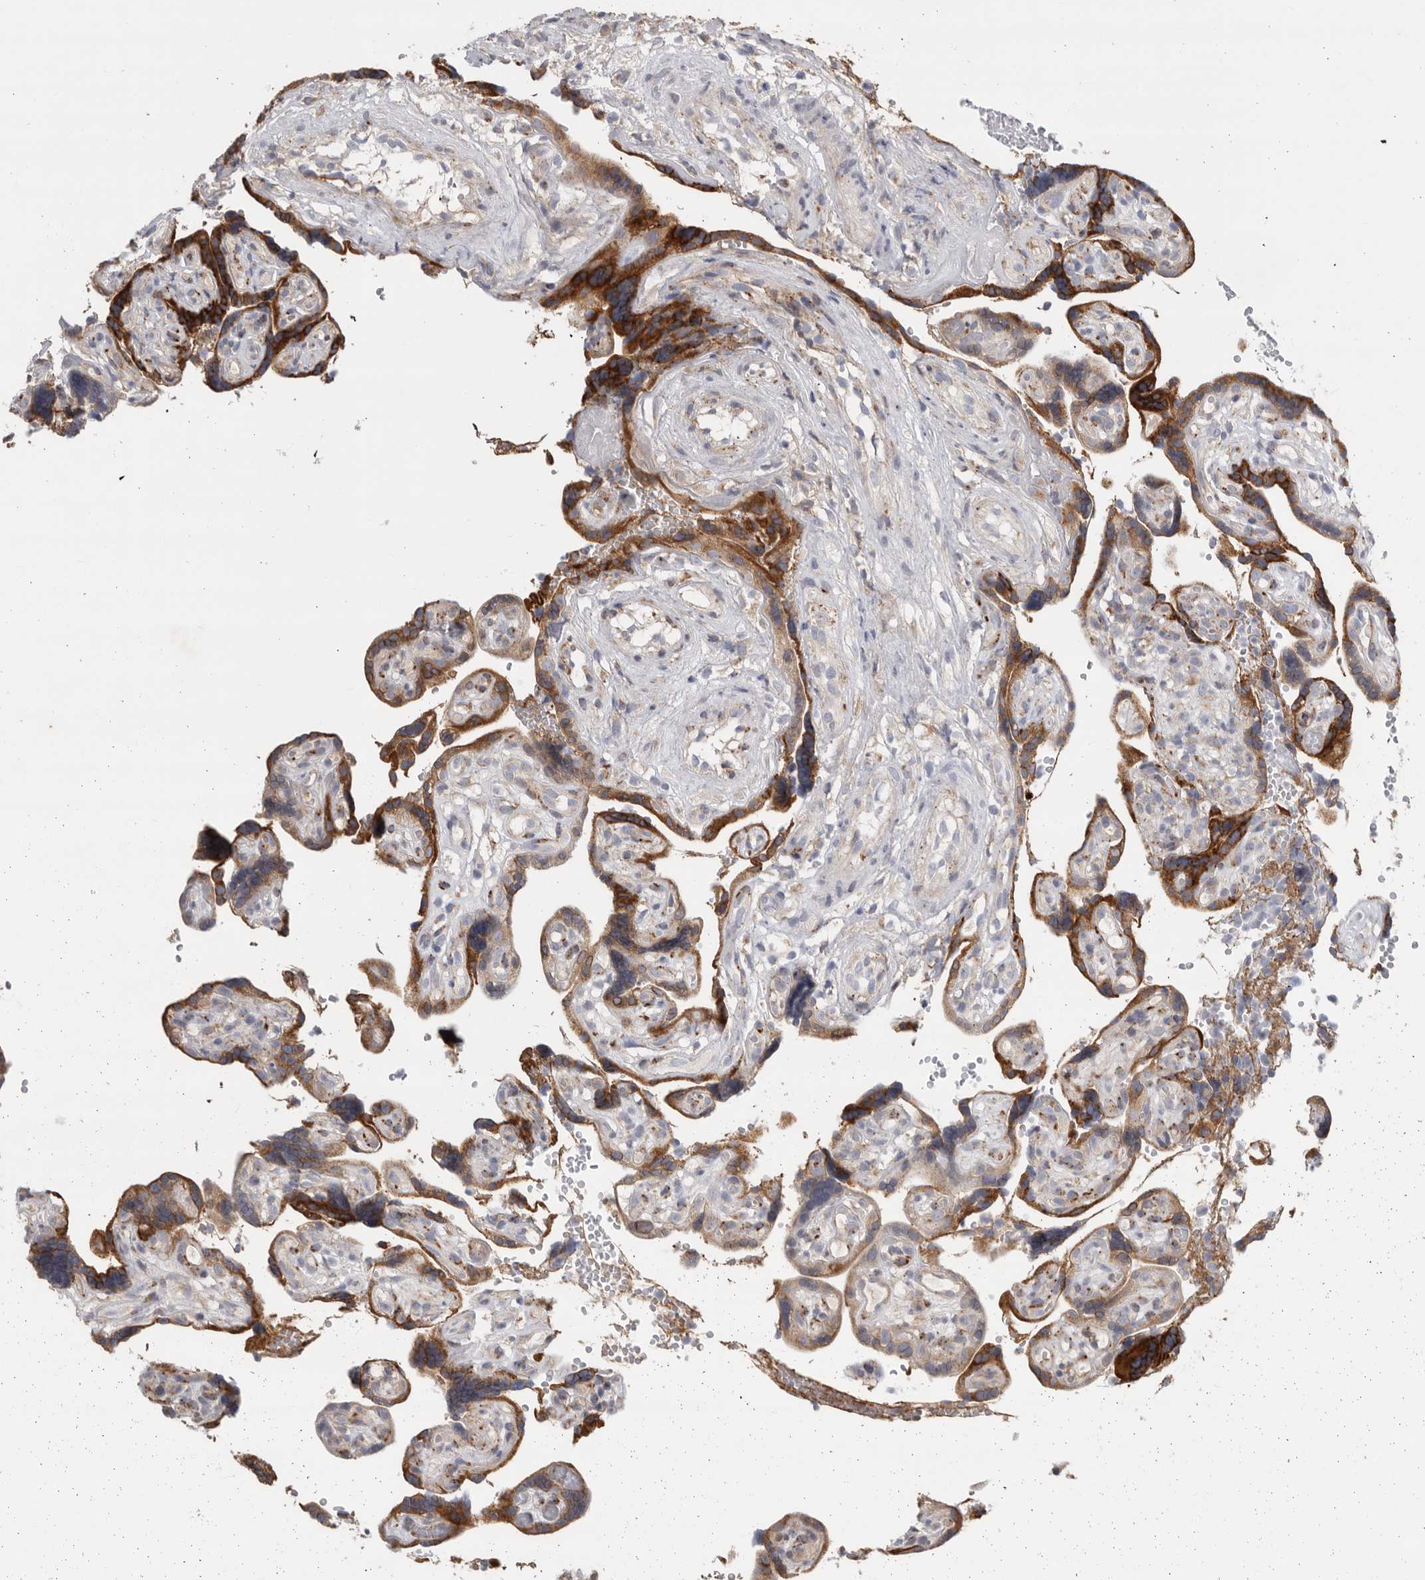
{"staining": {"intensity": "strong", "quantity": "25%-75%", "location": "cytoplasmic/membranous"}, "tissue": "placenta", "cell_type": "Decidual cells", "image_type": "normal", "snomed": [{"axis": "morphology", "description": "Normal tissue, NOS"}, {"axis": "topography", "description": "Placenta"}], "caption": "Decidual cells show high levels of strong cytoplasmic/membranous positivity in about 25%-75% of cells in unremarkable human placenta. (Stains: DAB in brown, nuclei in blue, Microscopy: brightfield microscopy at high magnification).", "gene": "GANAB", "patient": {"sex": "female", "age": 30}}